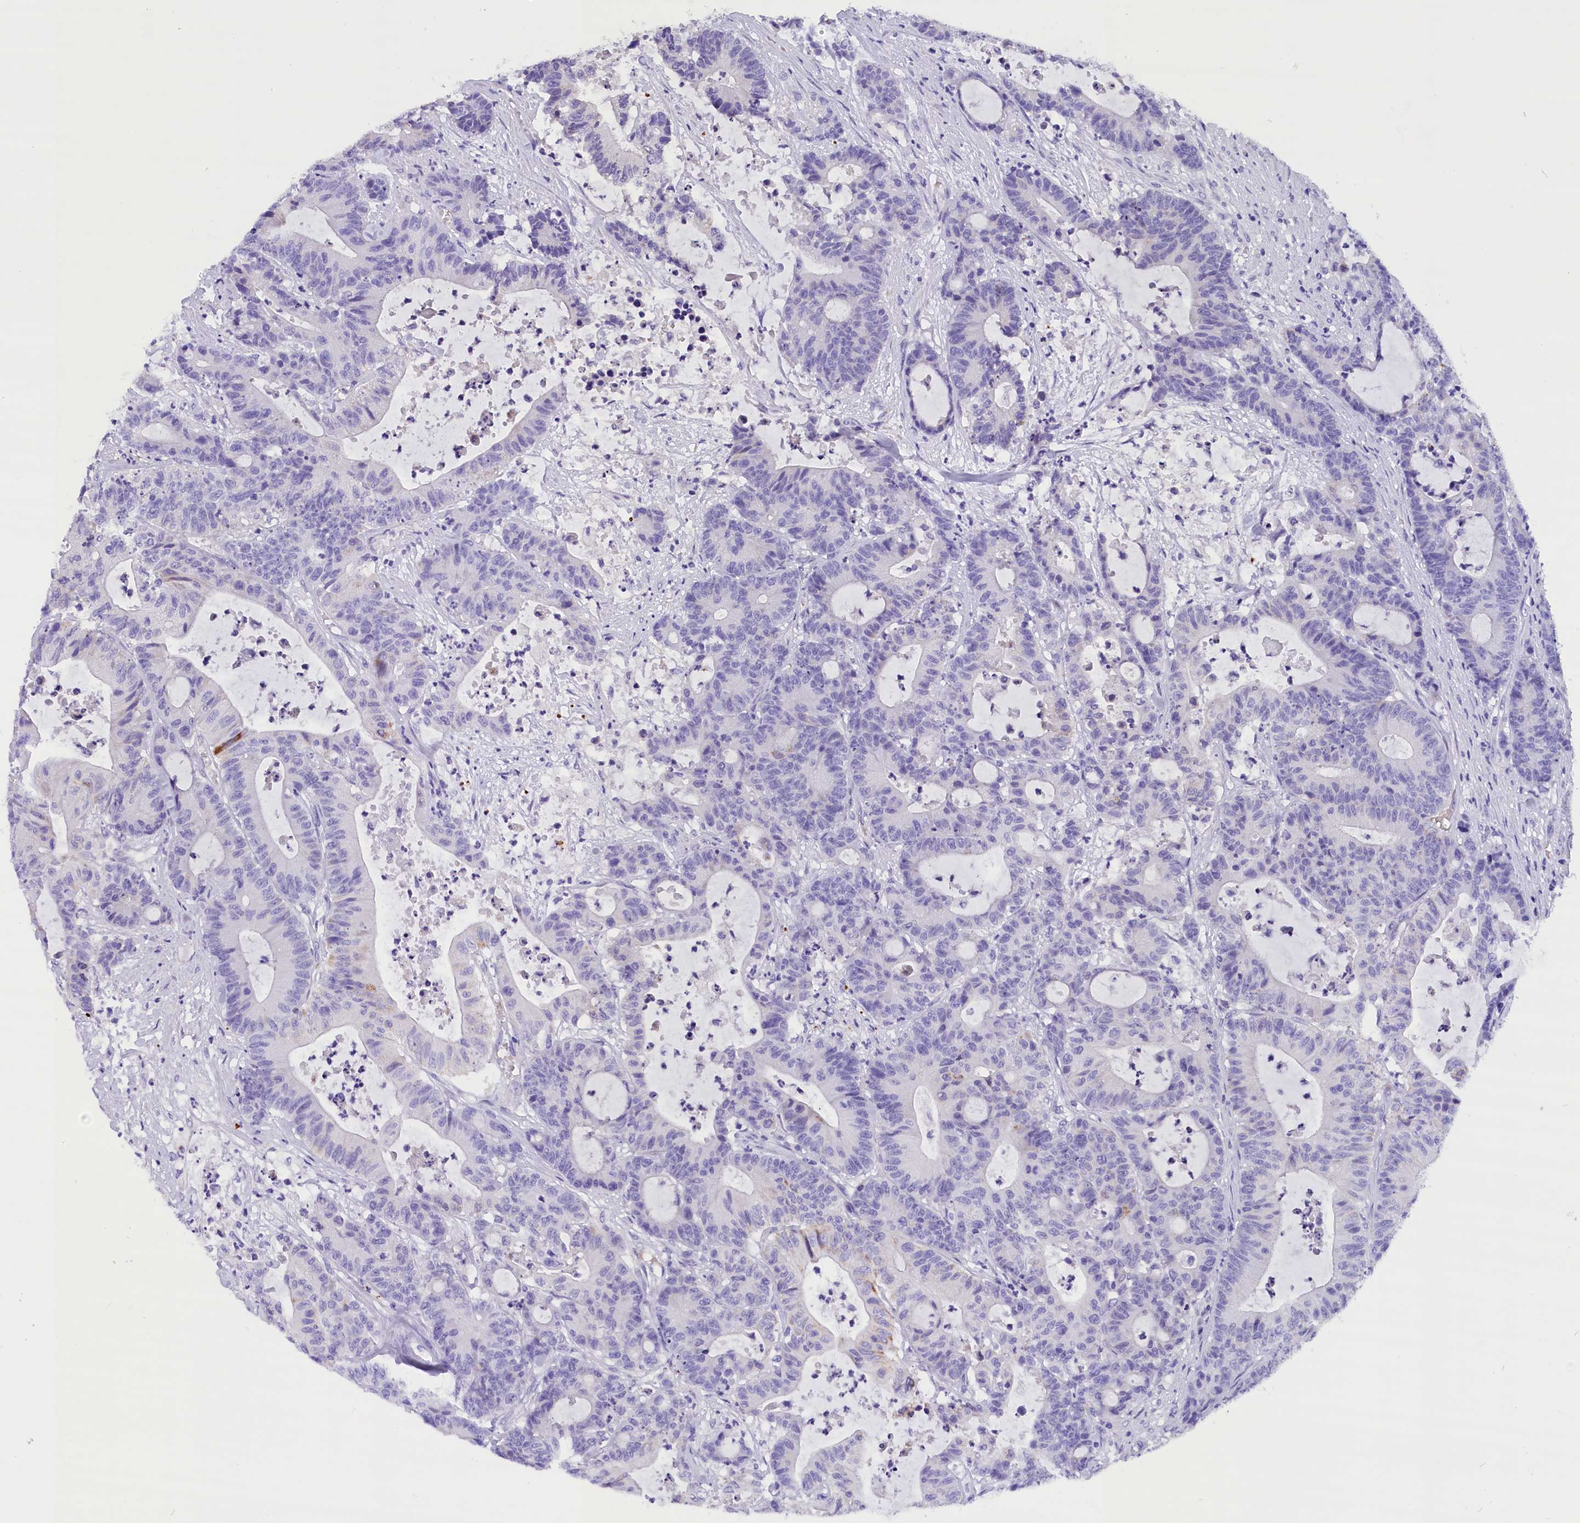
{"staining": {"intensity": "negative", "quantity": "none", "location": "none"}, "tissue": "colorectal cancer", "cell_type": "Tumor cells", "image_type": "cancer", "snomed": [{"axis": "morphology", "description": "Adenocarcinoma, NOS"}, {"axis": "topography", "description": "Colon"}], "caption": "Photomicrograph shows no protein positivity in tumor cells of adenocarcinoma (colorectal) tissue.", "gene": "ABAT", "patient": {"sex": "female", "age": 84}}